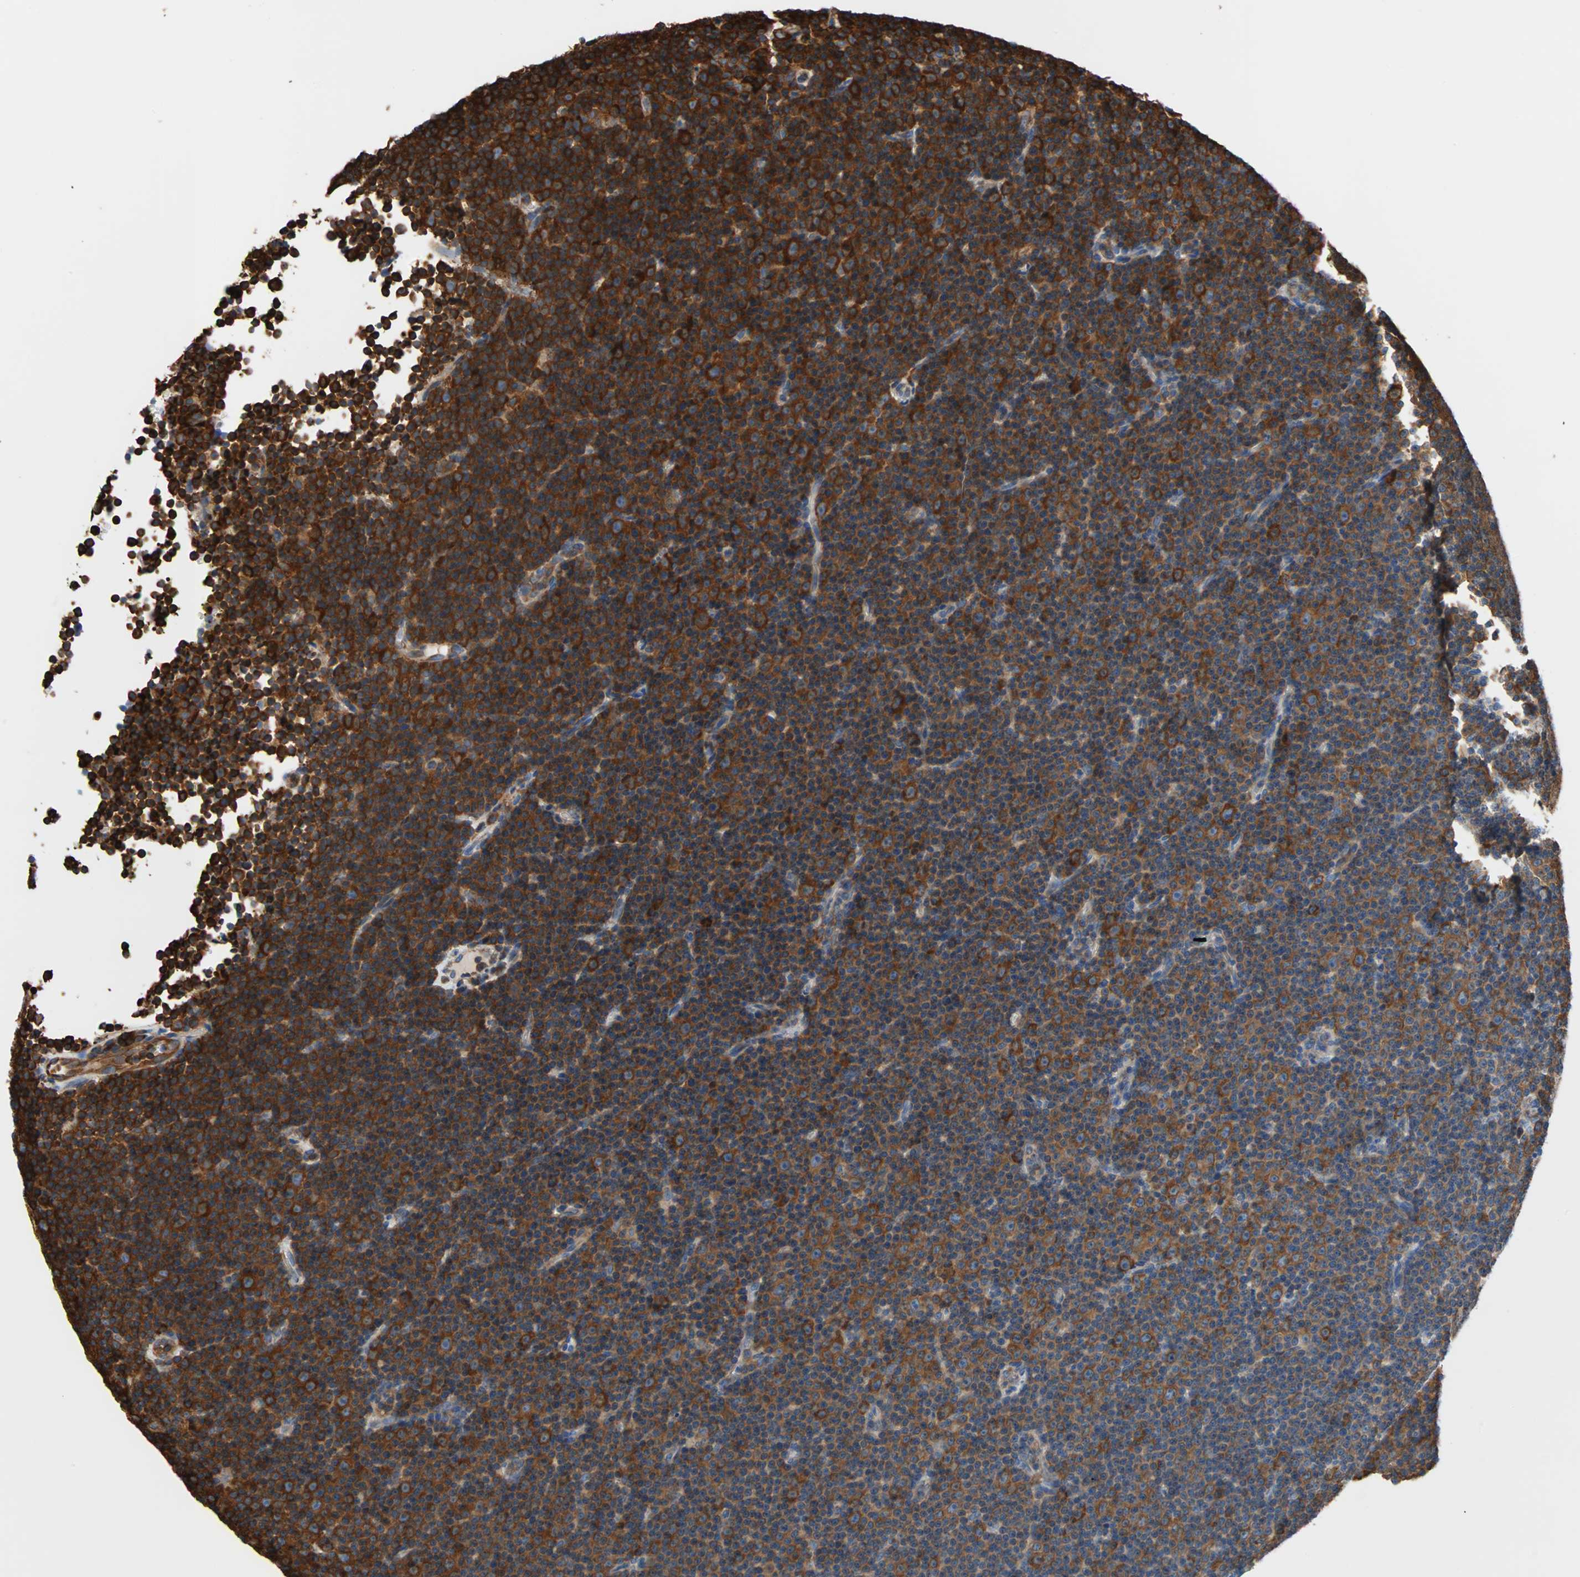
{"staining": {"intensity": "strong", "quantity": "25%-75%", "location": "cytoplasmic/membranous"}, "tissue": "lymphoma", "cell_type": "Tumor cells", "image_type": "cancer", "snomed": [{"axis": "morphology", "description": "Malignant lymphoma, non-Hodgkin's type, Low grade"}, {"axis": "topography", "description": "Lymph node"}], "caption": "An immunohistochemistry (IHC) image of neoplastic tissue is shown. Protein staining in brown shows strong cytoplasmic/membranous positivity in malignant lymphoma, non-Hodgkin's type (low-grade) within tumor cells. (Stains: DAB (3,3'-diaminobenzidine) in brown, nuclei in blue, Microscopy: brightfield microscopy at high magnification).", "gene": "EEF2", "patient": {"sex": "female", "age": 67}}